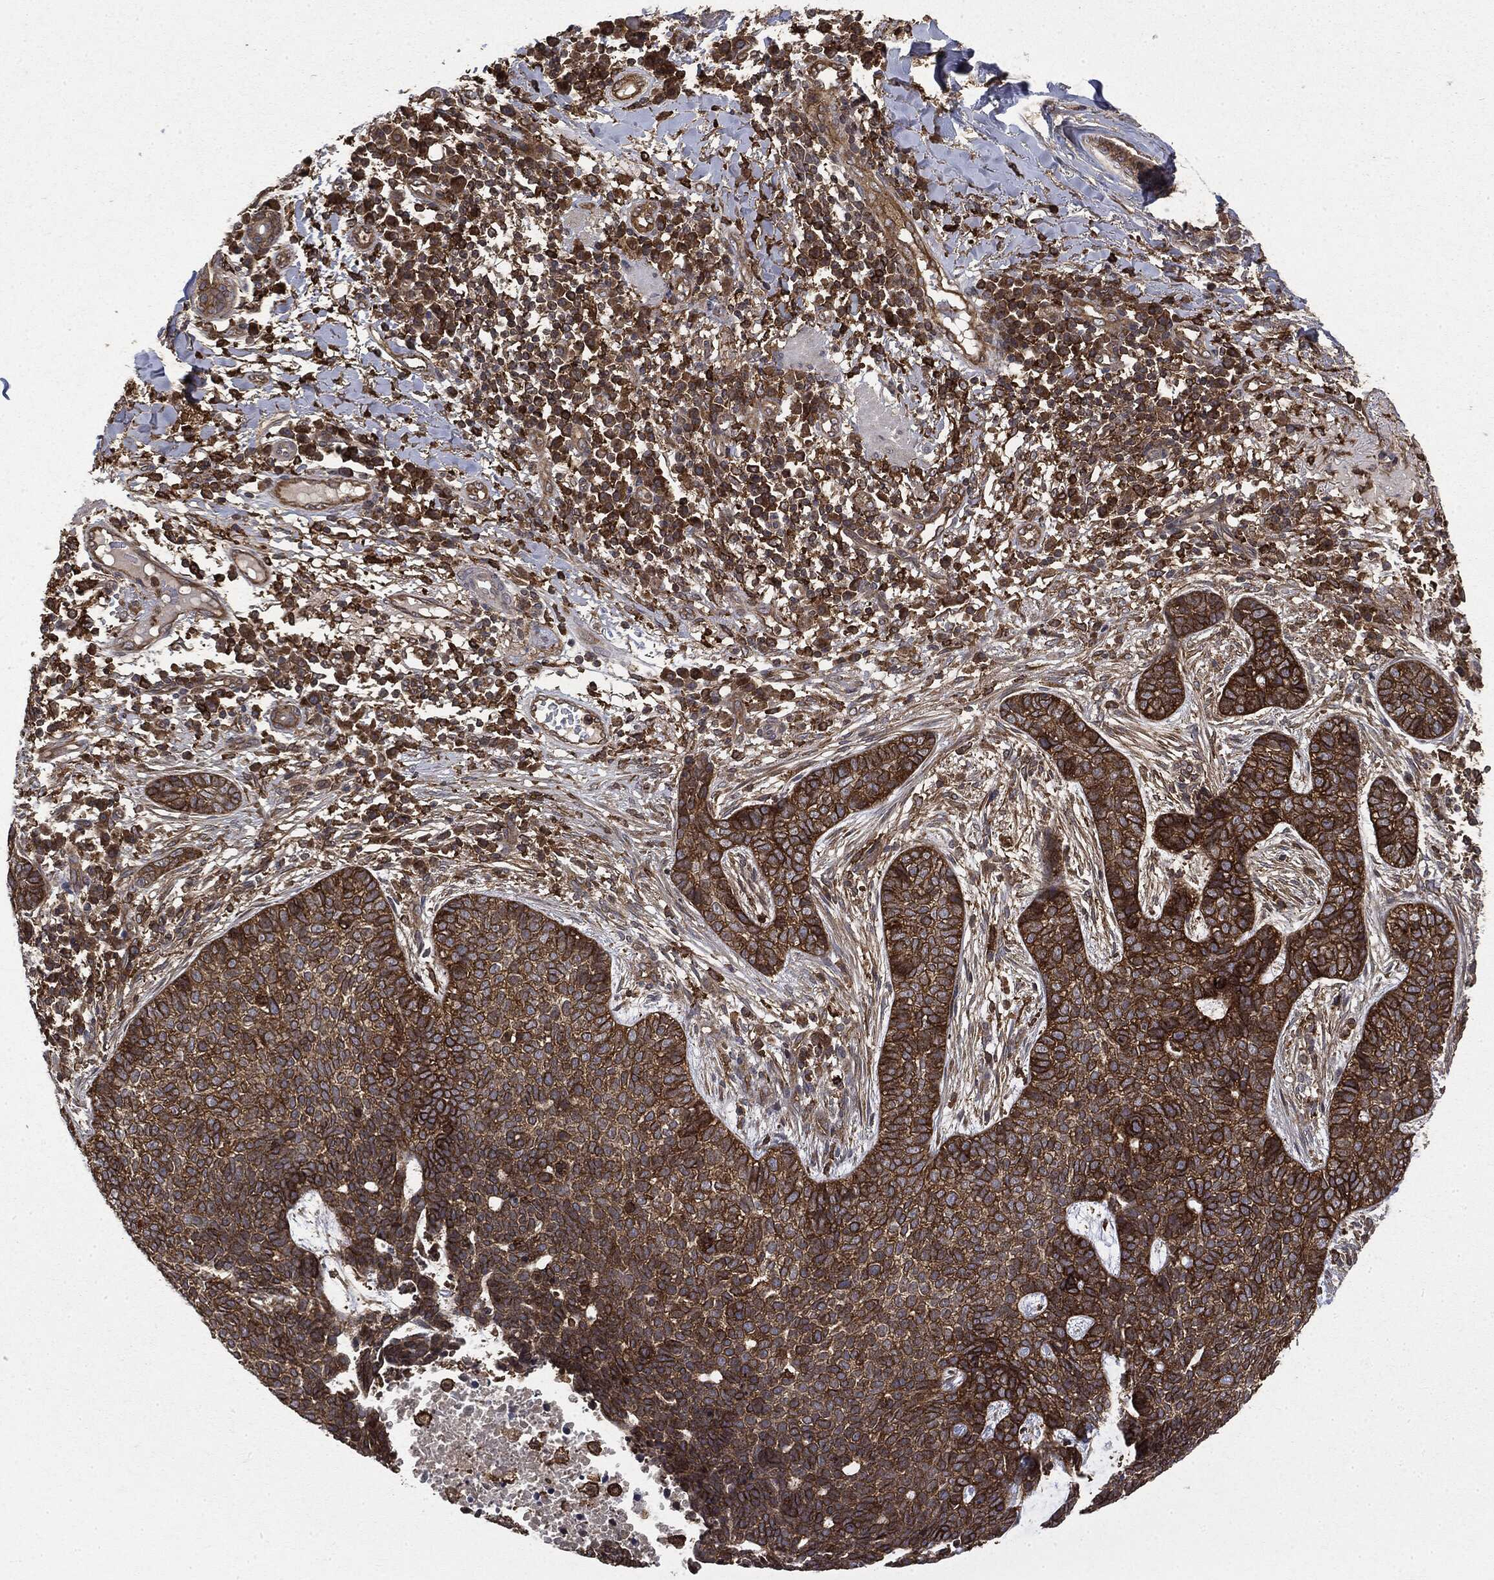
{"staining": {"intensity": "strong", "quantity": ">75%", "location": "cytoplasmic/membranous"}, "tissue": "skin cancer", "cell_type": "Tumor cells", "image_type": "cancer", "snomed": [{"axis": "morphology", "description": "Squamous cell carcinoma, NOS"}, {"axis": "topography", "description": "Skin"}], "caption": "An IHC micrograph of tumor tissue is shown. Protein staining in brown highlights strong cytoplasmic/membranous positivity in squamous cell carcinoma (skin) within tumor cells.", "gene": "SNX5", "patient": {"sex": "male", "age": 88}}